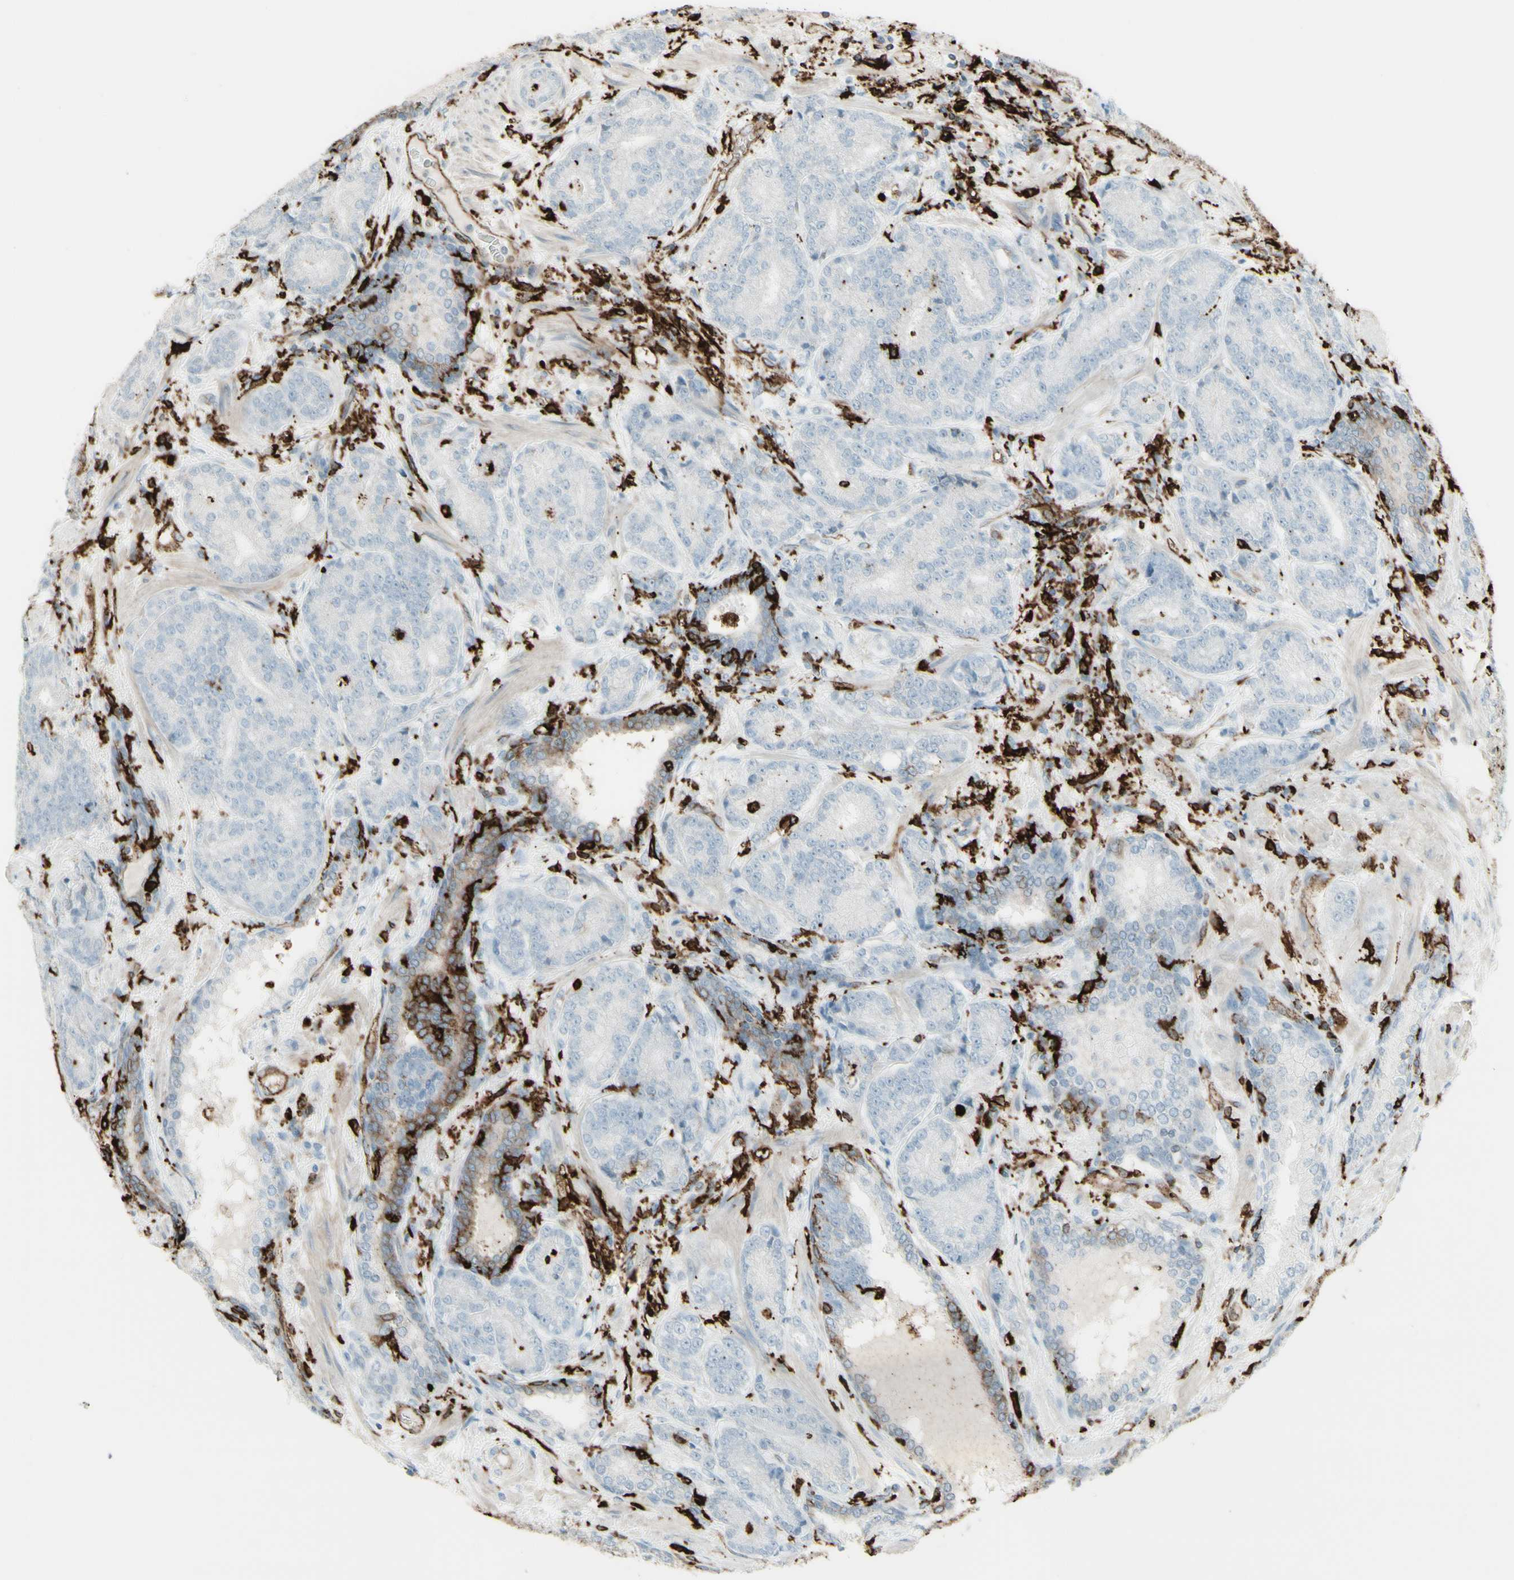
{"staining": {"intensity": "negative", "quantity": "none", "location": "none"}, "tissue": "prostate cancer", "cell_type": "Tumor cells", "image_type": "cancer", "snomed": [{"axis": "morphology", "description": "Adenocarcinoma, High grade"}, {"axis": "topography", "description": "Prostate"}], "caption": "A high-resolution histopathology image shows immunohistochemistry (IHC) staining of prostate cancer, which shows no significant staining in tumor cells.", "gene": "HLA-DPB1", "patient": {"sex": "male", "age": 61}}